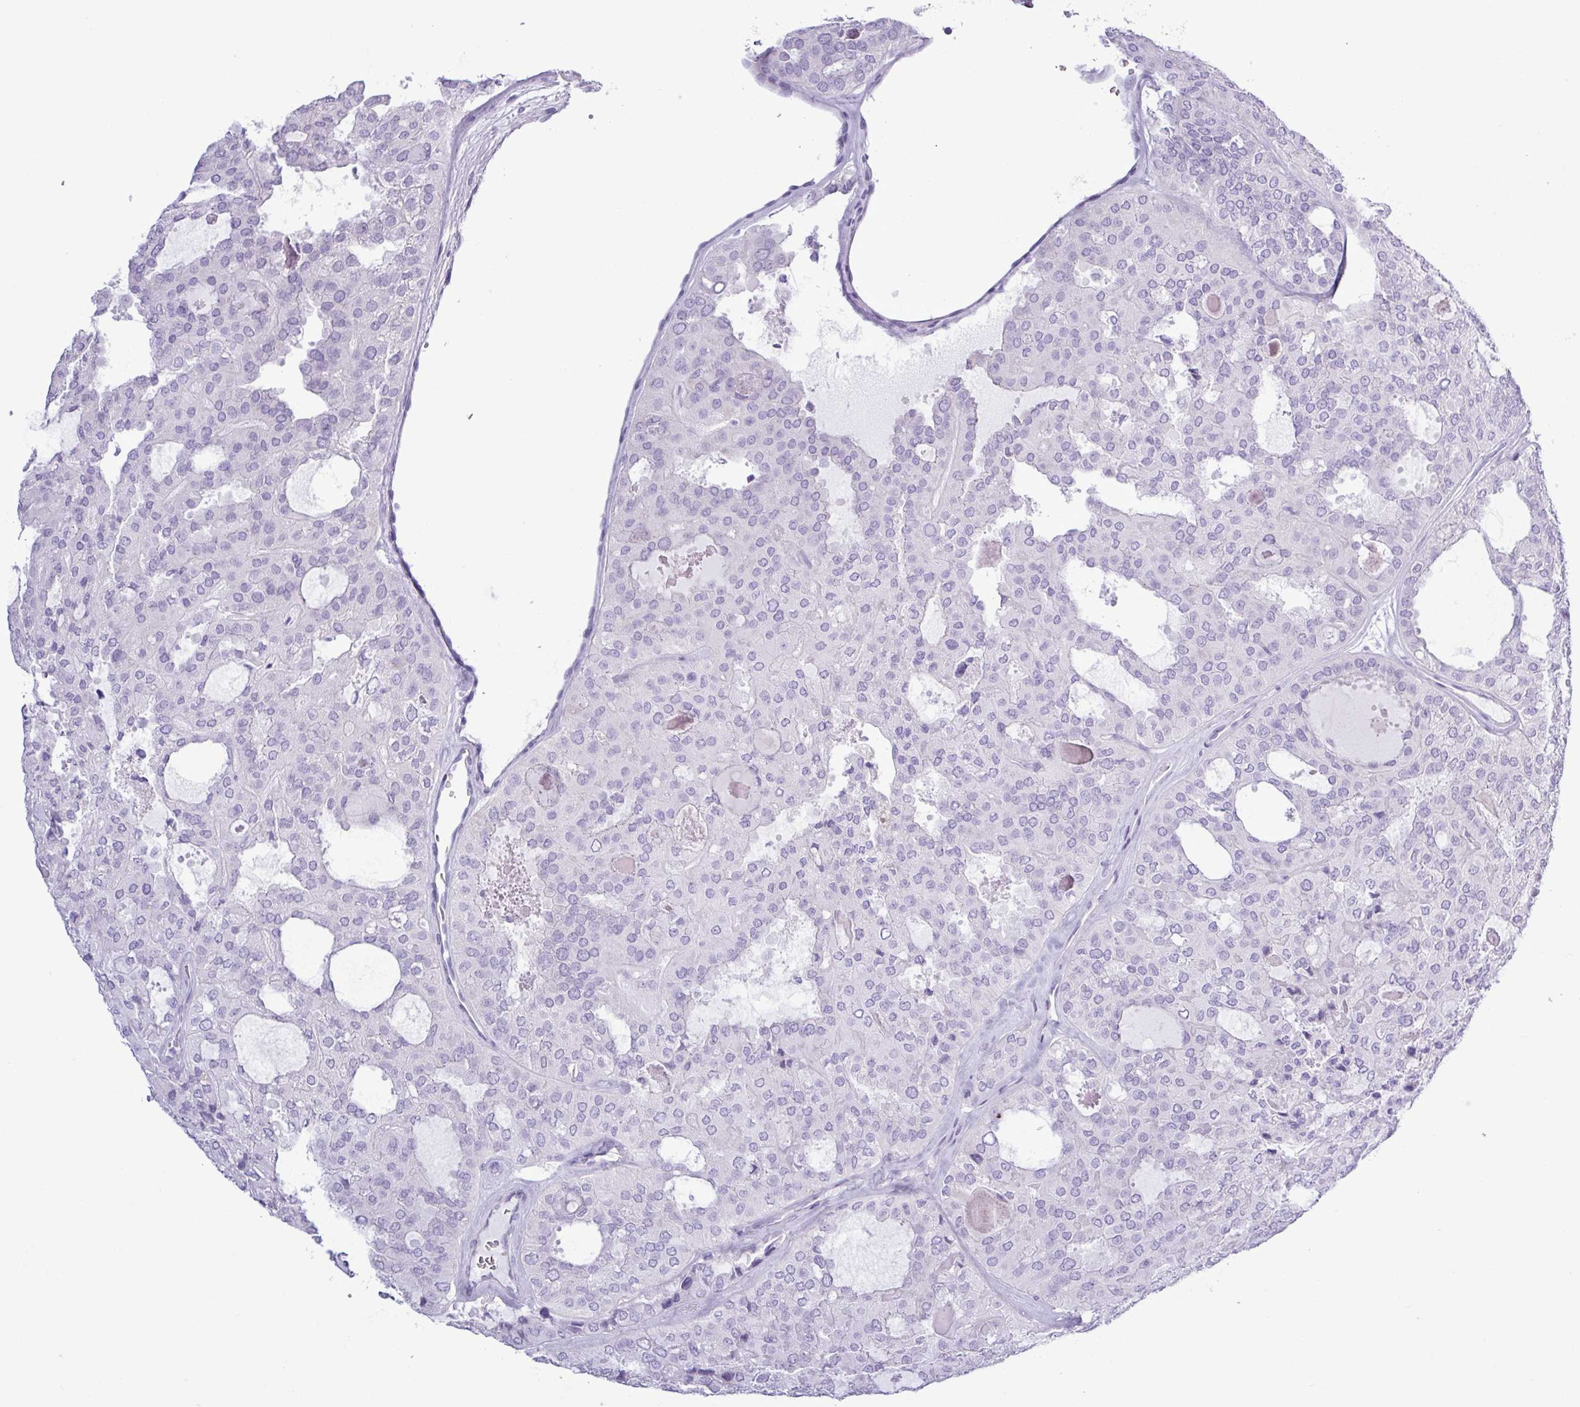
{"staining": {"intensity": "negative", "quantity": "none", "location": "none"}, "tissue": "thyroid cancer", "cell_type": "Tumor cells", "image_type": "cancer", "snomed": [{"axis": "morphology", "description": "Follicular adenoma carcinoma, NOS"}, {"axis": "topography", "description": "Thyroid gland"}], "caption": "High power microscopy micrograph of an IHC photomicrograph of thyroid cancer, revealing no significant positivity in tumor cells.", "gene": "ALDH3A1", "patient": {"sex": "male", "age": 75}}